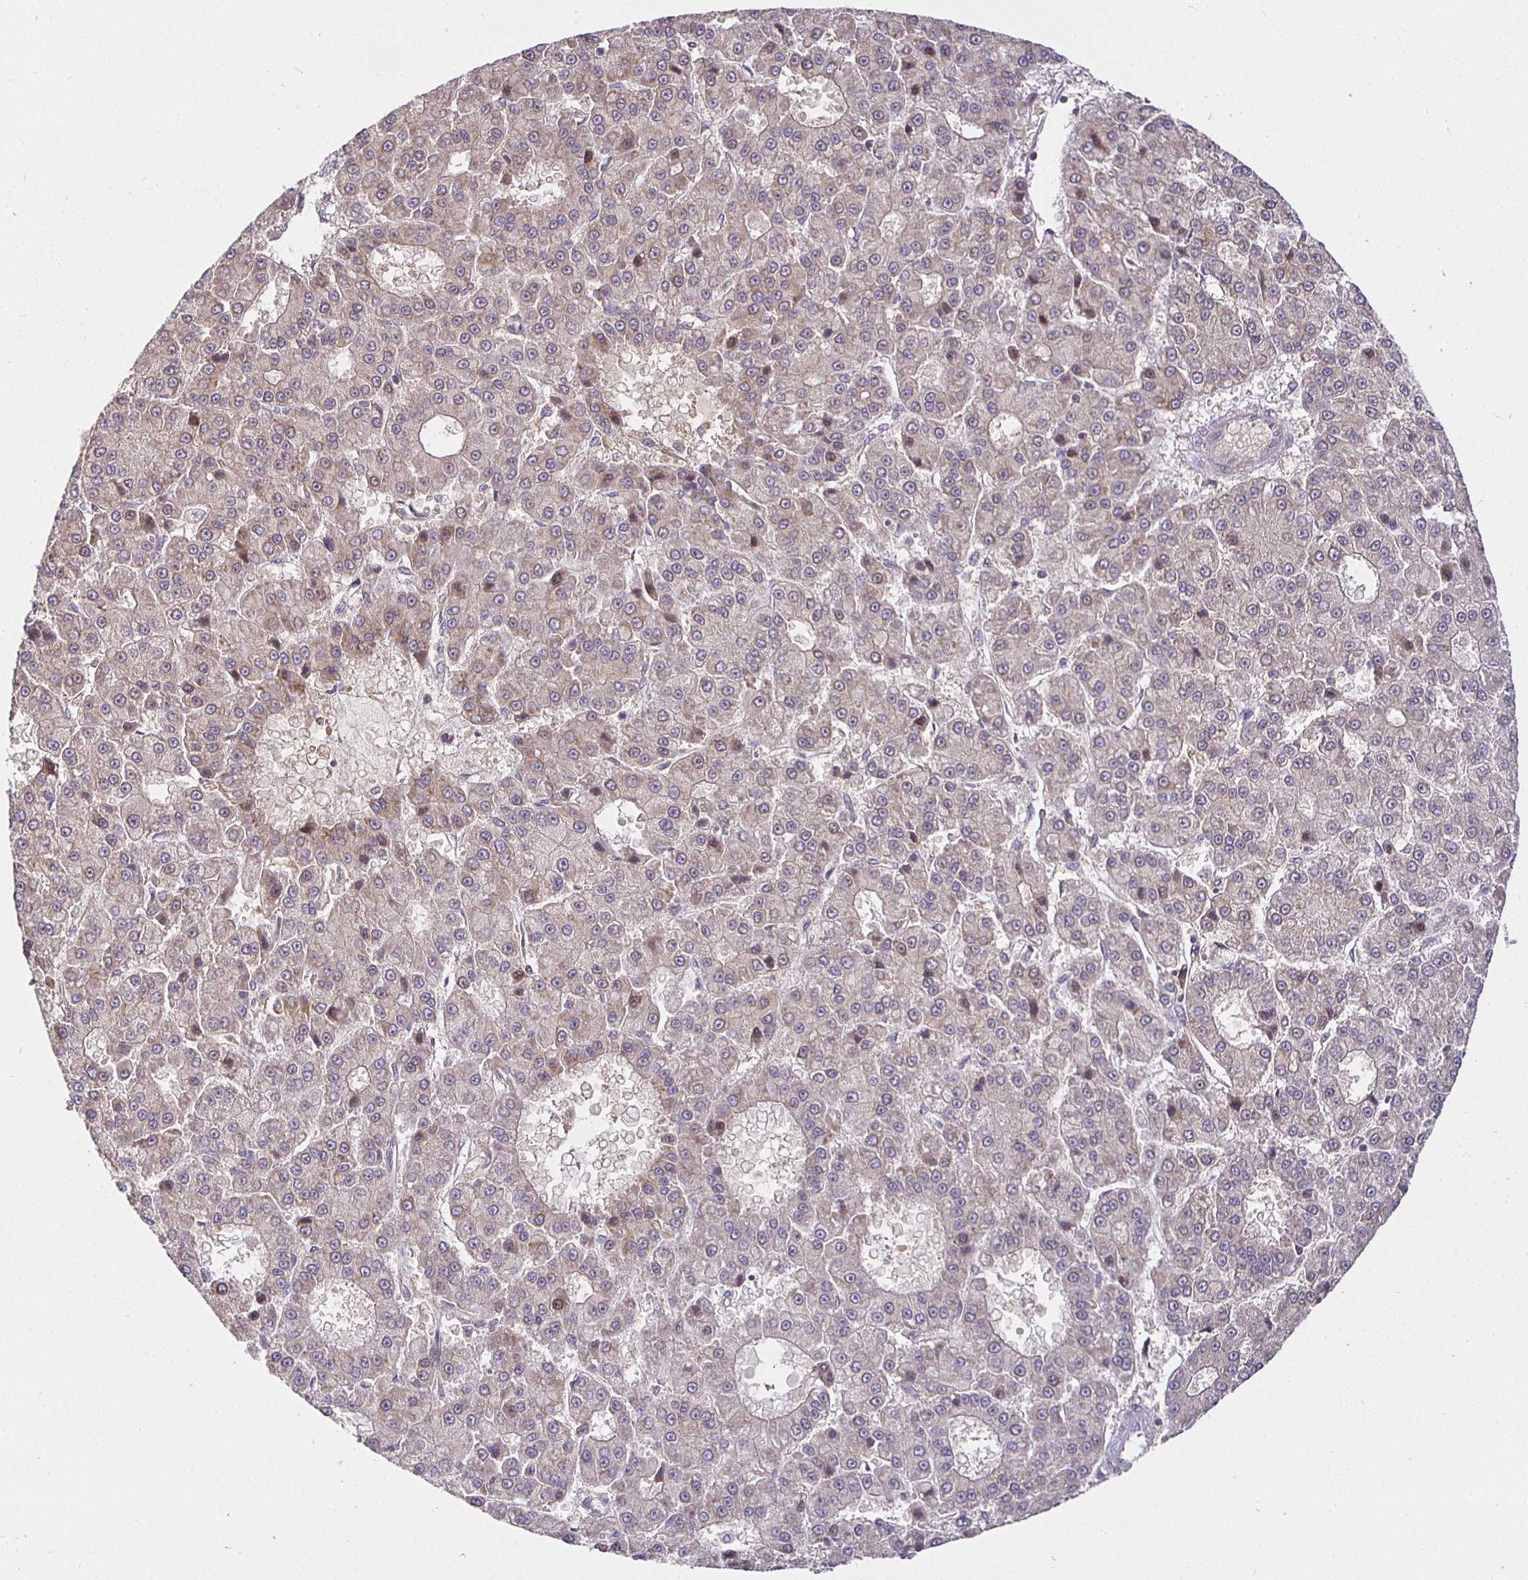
{"staining": {"intensity": "weak", "quantity": "<25%", "location": "cytoplasmic/membranous"}, "tissue": "liver cancer", "cell_type": "Tumor cells", "image_type": "cancer", "snomed": [{"axis": "morphology", "description": "Carcinoma, Hepatocellular, NOS"}, {"axis": "topography", "description": "Liver"}], "caption": "Human liver cancer (hepatocellular carcinoma) stained for a protein using IHC shows no expression in tumor cells.", "gene": "IRAK1", "patient": {"sex": "male", "age": 70}}